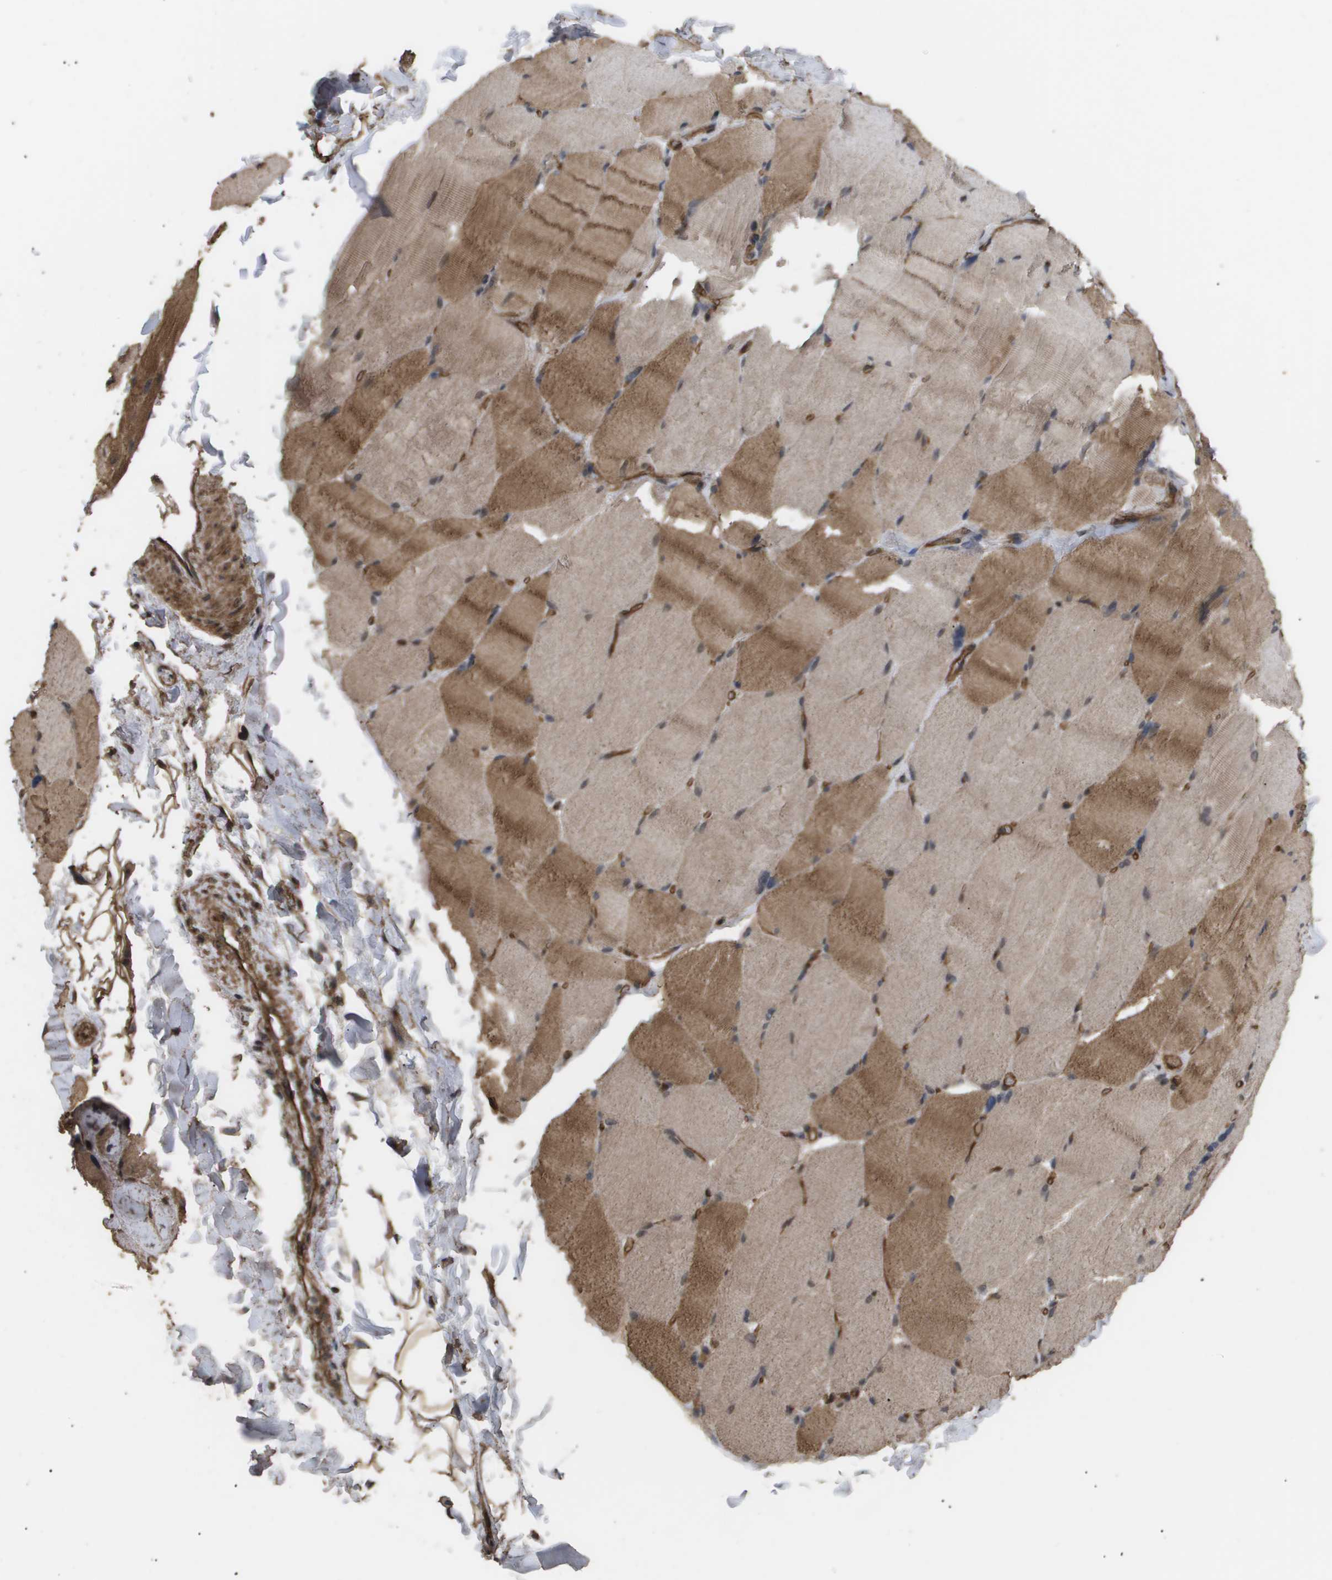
{"staining": {"intensity": "moderate", "quantity": ">75%", "location": "cytoplasmic/membranous"}, "tissue": "skeletal muscle", "cell_type": "Myocytes", "image_type": "normal", "snomed": [{"axis": "morphology", "description": "Normal tissue, NOS"}, {"axis": "topography", "description": "Skin"}, {"axis": "topography", "description": "Skeletal muscle"}], "caption": "This image displays immunohistochemistry staining of unremarkable human skeletal muscle, with medium moderate cytoplasmic/membranous positivity in about >75% of myocytes.", "gene": "CUL5", "patient": {"sex": "male", "age": 83}}